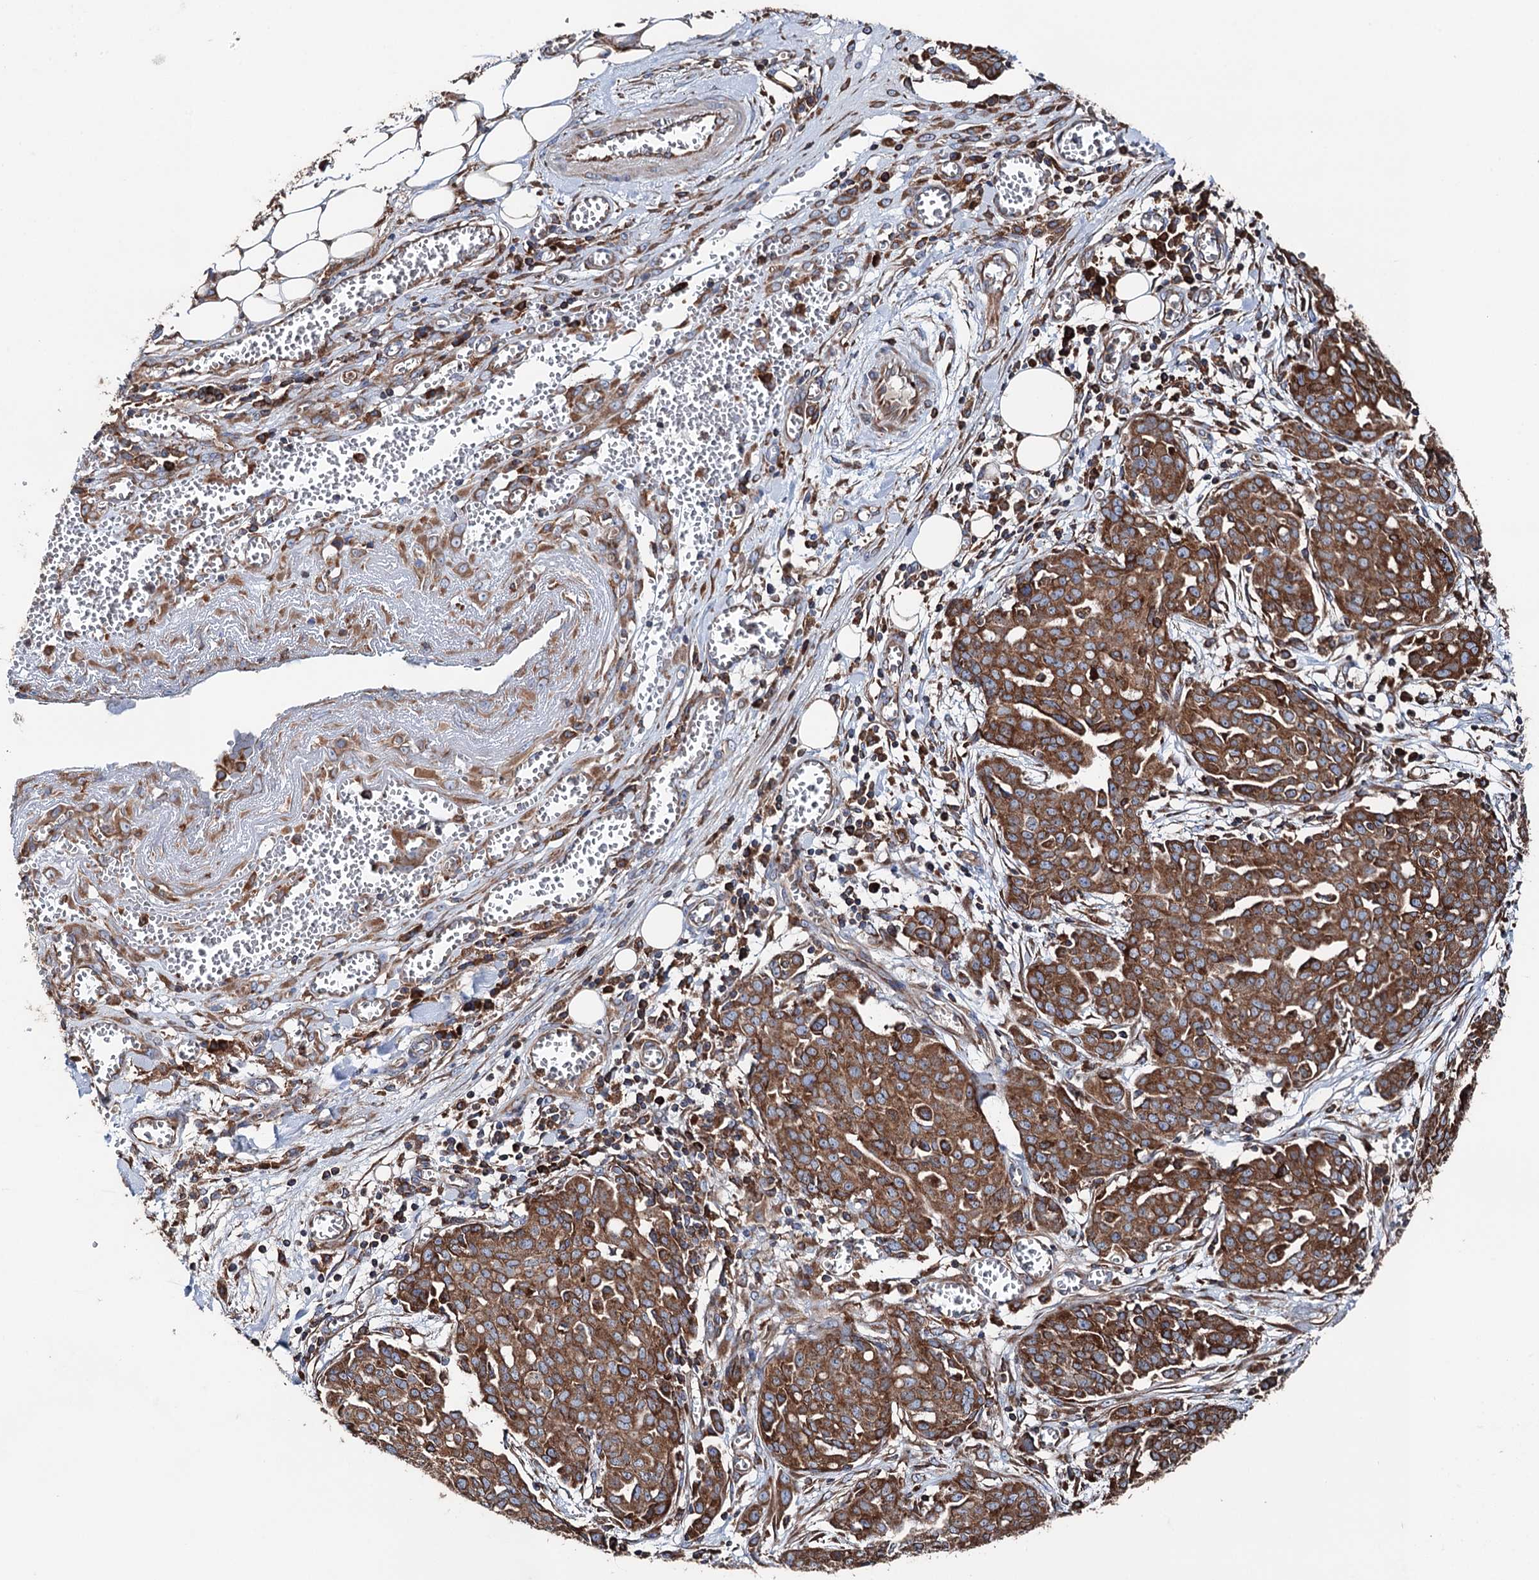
{"staining": {"intensity": "moderate", "quantity": ">75%", "location": "cytoplasmic/membranous"}, "tissue": "ovarian cancer", "cell_type": "Tumor cells", "image_type": "cancer", "snomed": [{"axis": "morphology", "description": "Cystadenocarcinoma, serous, NOS"}, {"axis": "topography", "description": "Soft tissue"}, {"axis": "topography", "description": "Ovary"}], "caption": "Immunohistochemical staining of ovarian cancer (serous cystadenocarcinoma) shows moderate cytoplasmic/membranous protein staining in approximately >75% of tumor cells.", "gene": "ERP29", "patient": {"sex": "female", "age": 57}}